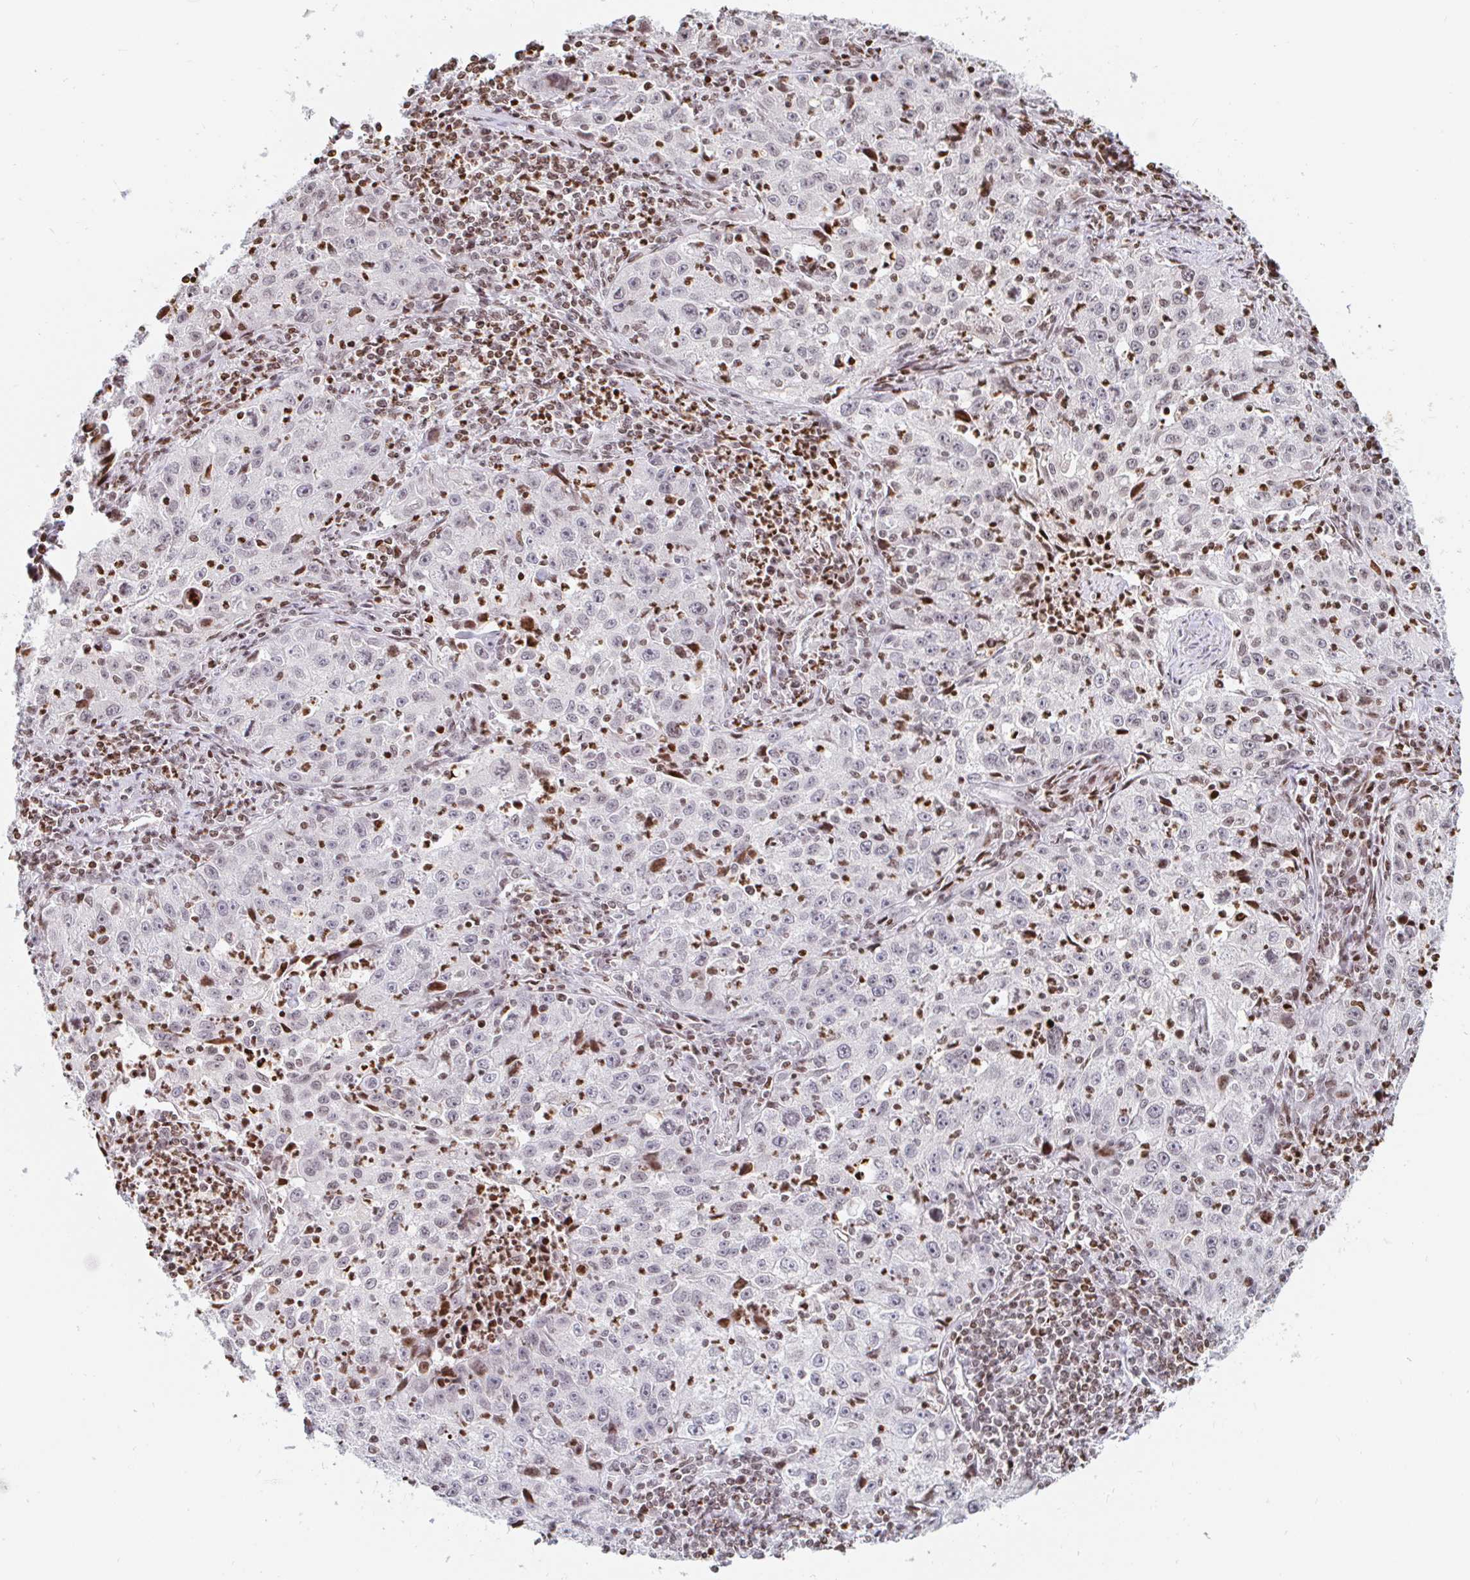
{"staining": {"intensity": "negative", "quantity": "none", "location": "none"}, "tissue": "lung cancer", "cell_type": "Tumor cells", "image_type": "cancer", "snomed": [{"axis": "morphology", "description": "Squamous cell carcinoma, NOS"}, {"axis": "topography", "description": "Lung"}], "caption": "Squamous cell carcinoma (lung) was stained to show a protein in brown. There is no significant expression in tumor cells. The staining is performed using DAB (3,3'-diaminobenzidine) brown chromogen with nuclei counter-stained in using hematoxylin.", "gene": "HOXC10", "patient": {"sex": "male", "age": 71}}